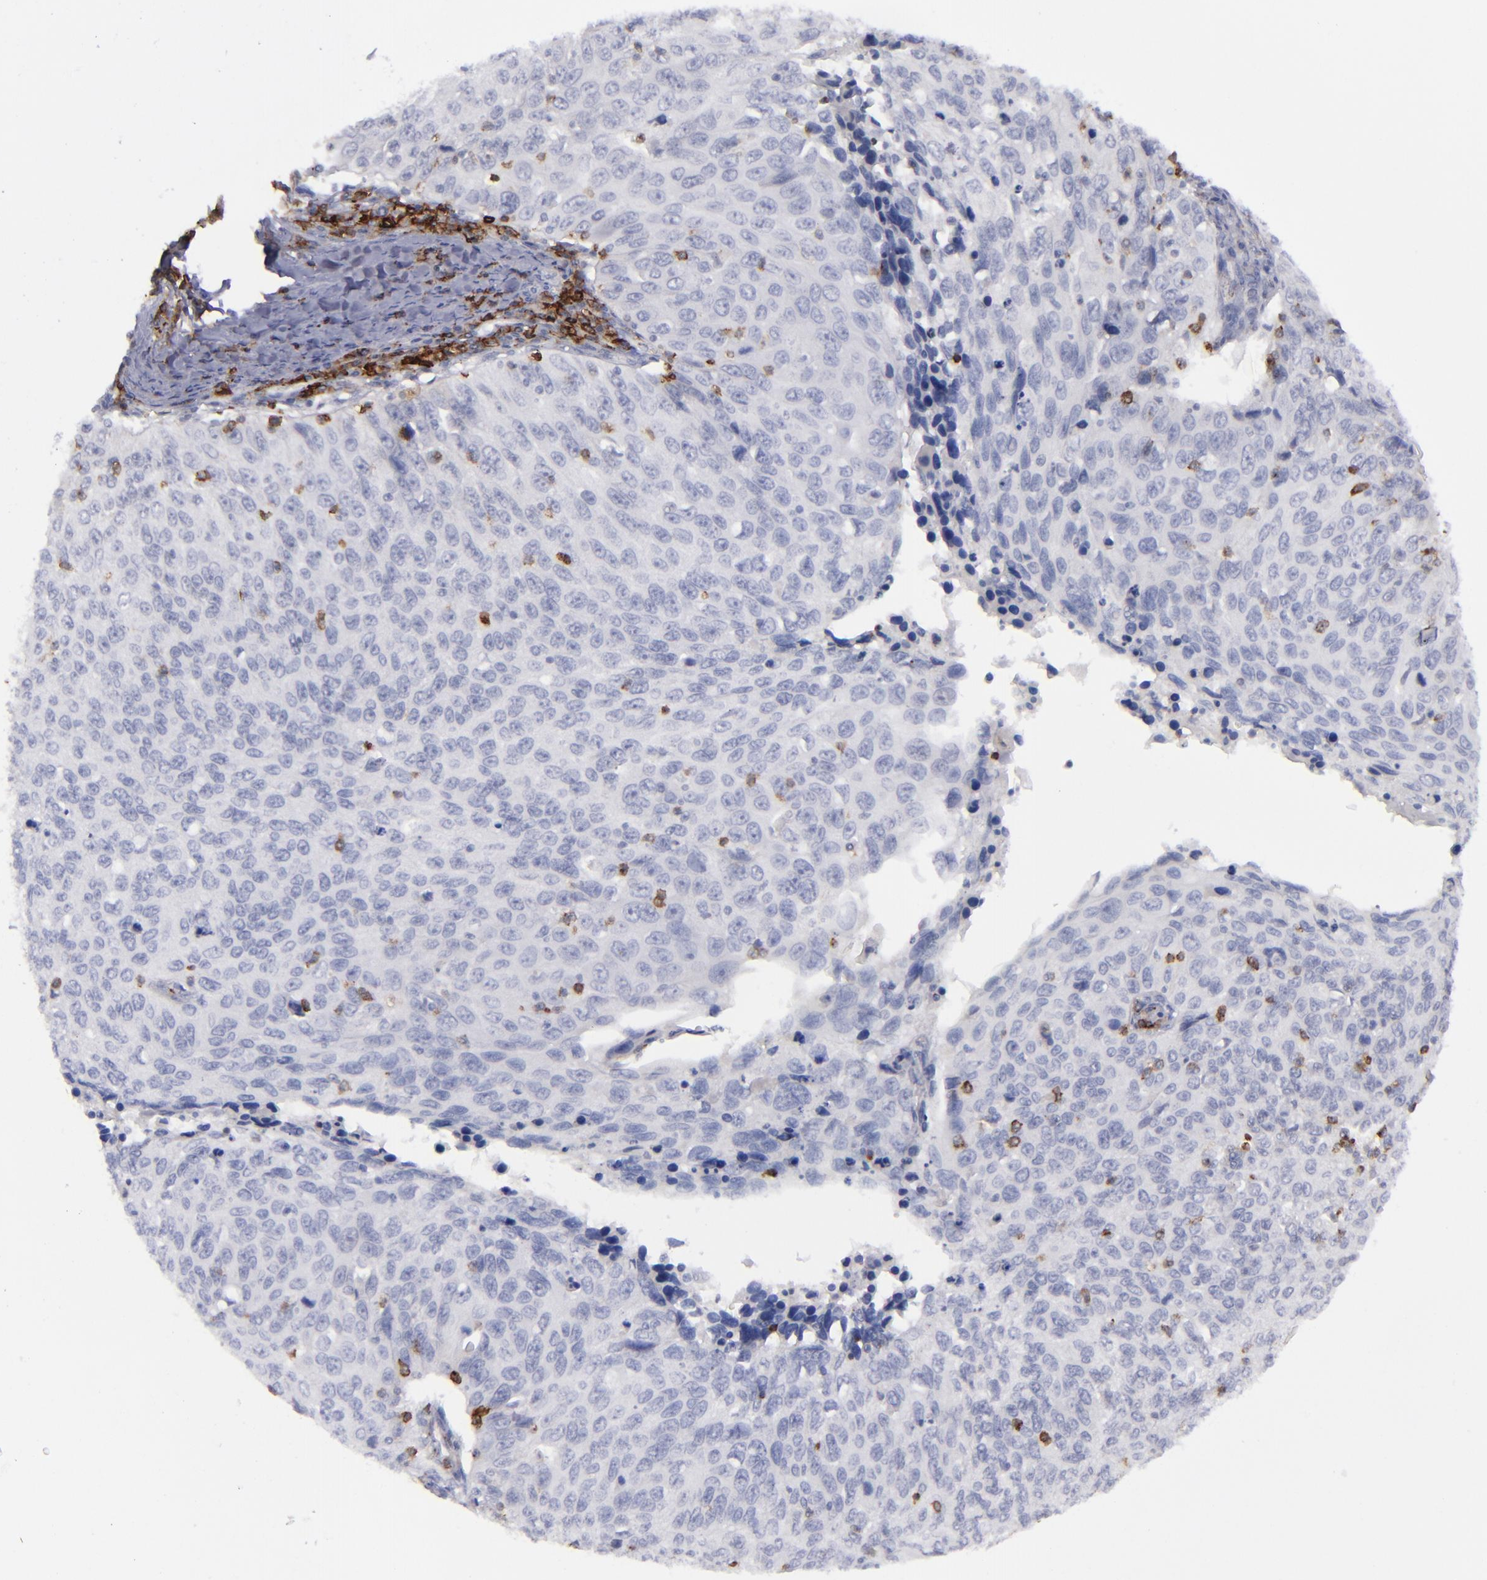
{"staining": {"intensity": "negative", "quantity": "none", "location": "none"}, "tissue": "cervical cancer", "cell_type": "Tumor cells", "image_type": "cancer", "snomed": [{"axis": "morphology", "description": "Squamous cell carcinoma, NOS"}, {"axis": "topography", "description": "Cervix"}], "caption": "This is an immunohistochemistry (IHC) image of human cervical cancer (squamous cell carcinoma). There is no expression in tumor cells.", "gene": "CD27", "patient": {"sex": "female", "age": 53}}